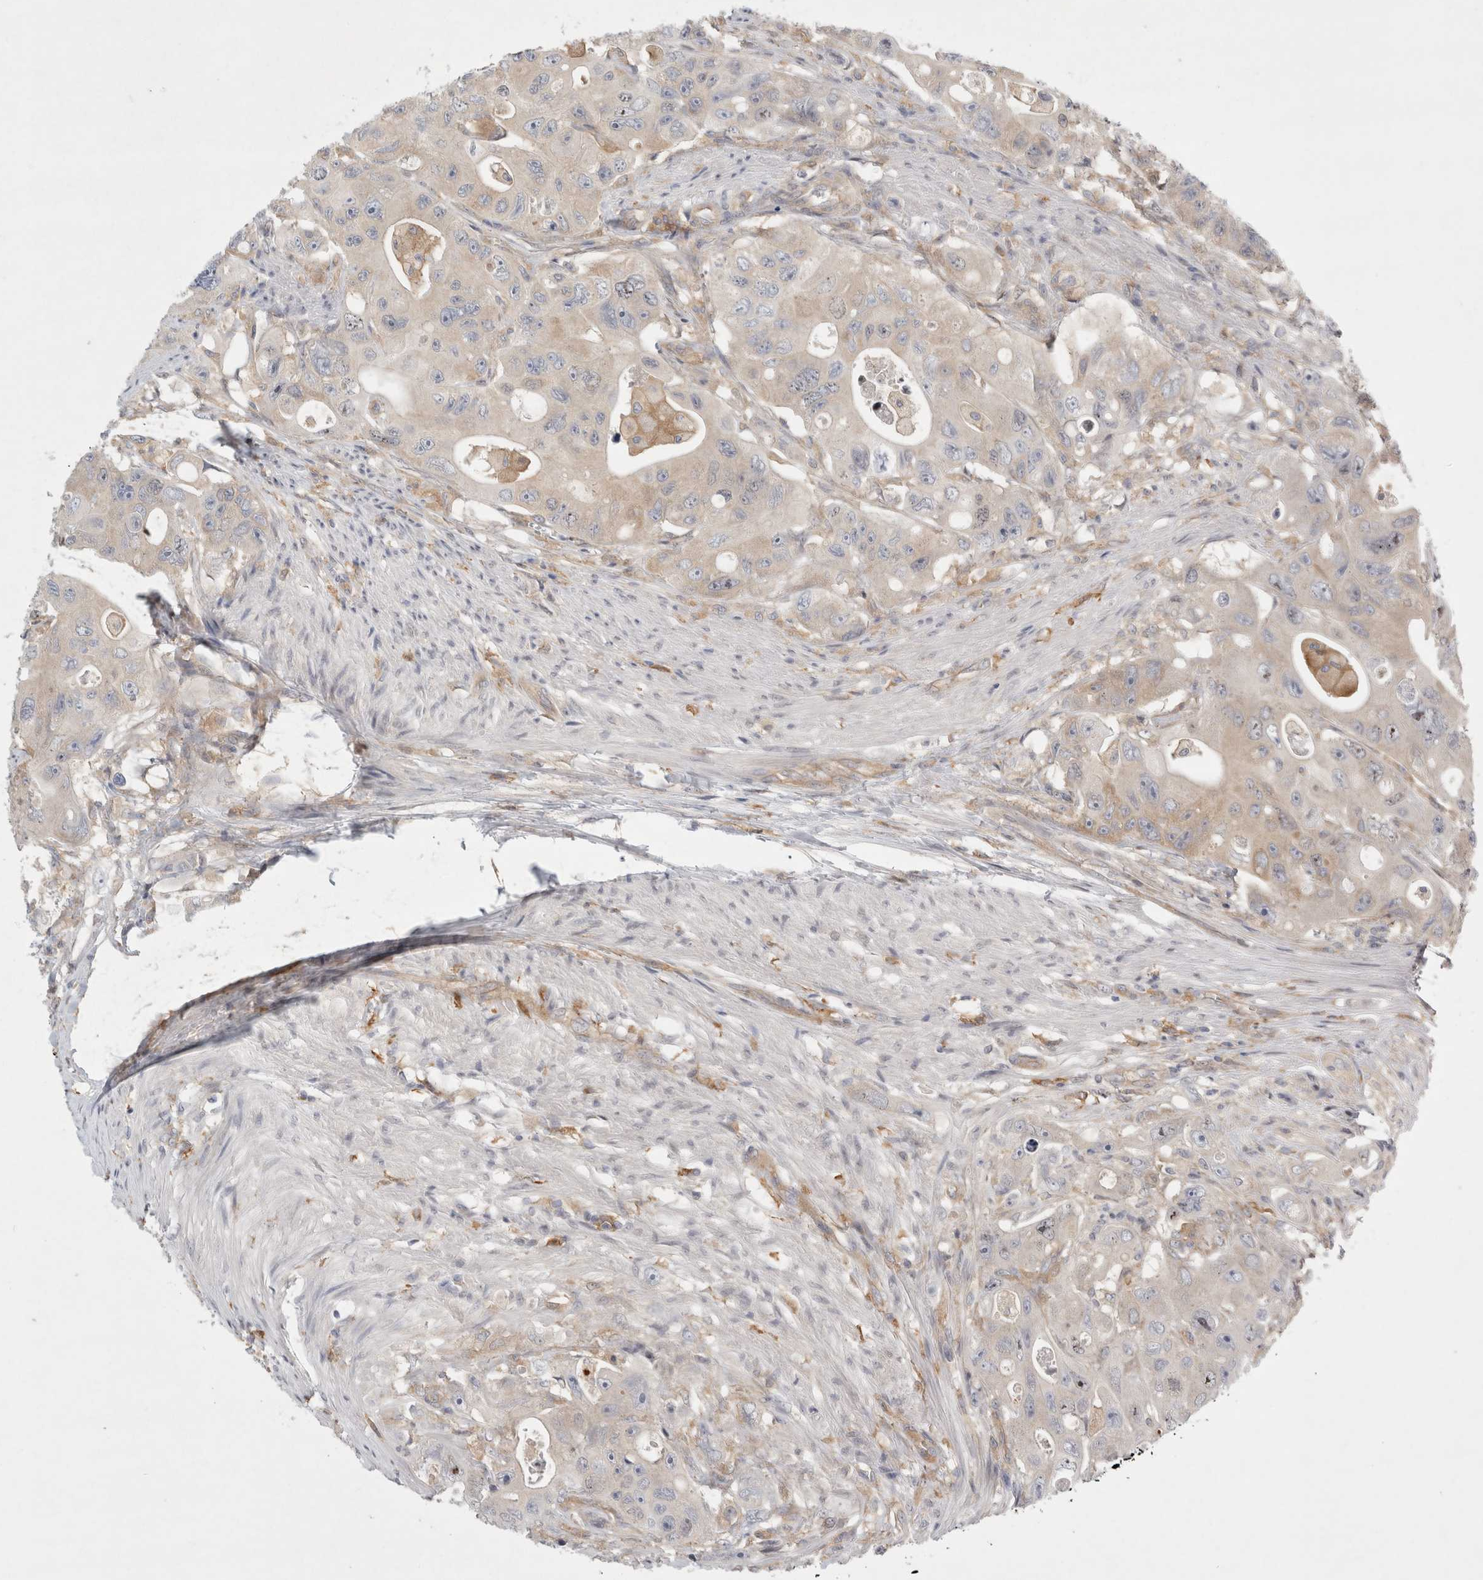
{"staining": {"intensity": "weak", "quantity": "<25%", "location": "cytoplasmic/membranous"}, "tissue": "colorectal cancer", "cell_type": "Tumor cells", "image_type": "cancer", "snomed": [{"axis": "morphology", "description": "Adenocarcinoma, NOS"}, {"axis": "topography", "description": "Colon"}], "caption": "The image displays no staining of tumor cells in adenocarcinoma (colorectal).", "gene": "CDCA7L", "patient": {"sex": "female", "age": 46}}